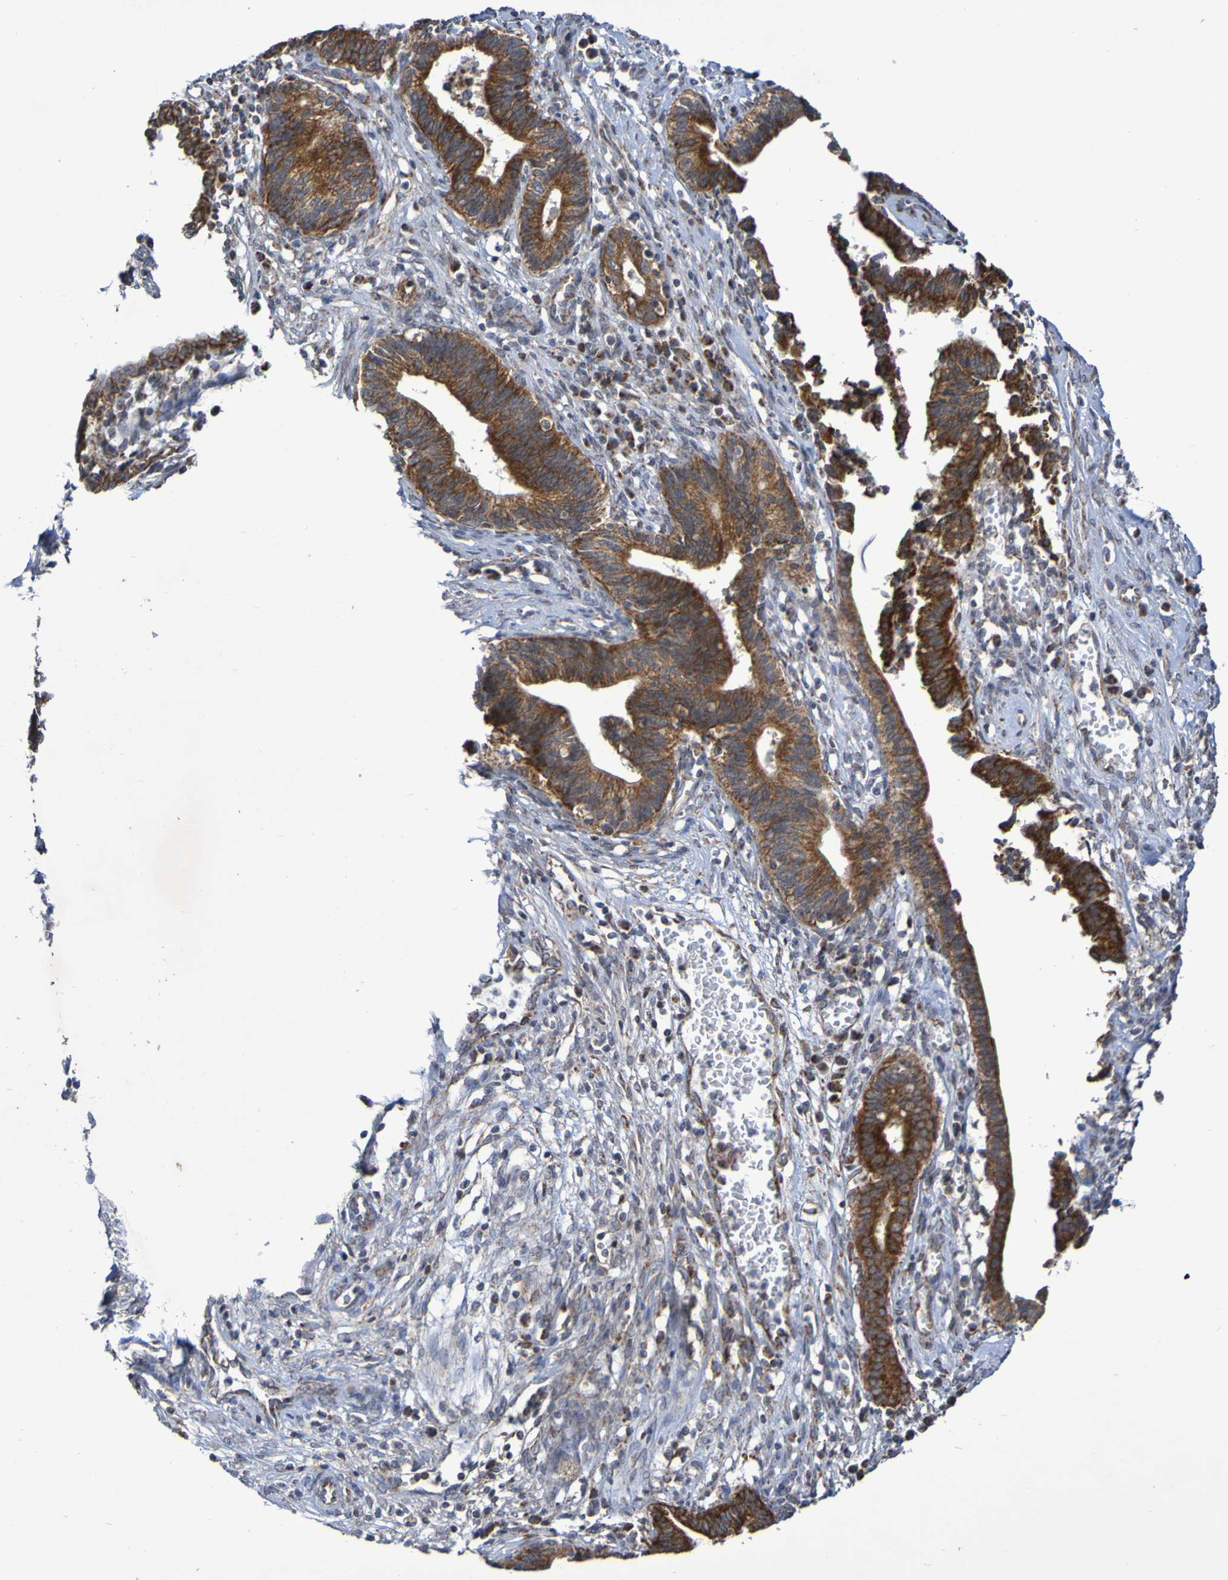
{"staining": {"intensity": "strong", "quantity": ">75%", "location": "cytoplasmic/membranous"}, "tissue": "cervical cancer", "cell_type": "Tumor cells", "image_type": "cancer", "snomed": [{"axis": "morphology", "description": "Adenocarcinoma, NOS"}, {"axis": "topography", "description": "Cervix"}], "caption": "A brown stain shows strong cytoplasmic/membranous staining of a protein in cervical cancer (adenocarcinoma) tumor cells.", "gene": "DVL1", "patient": {"sex": "female", "age": 44}}